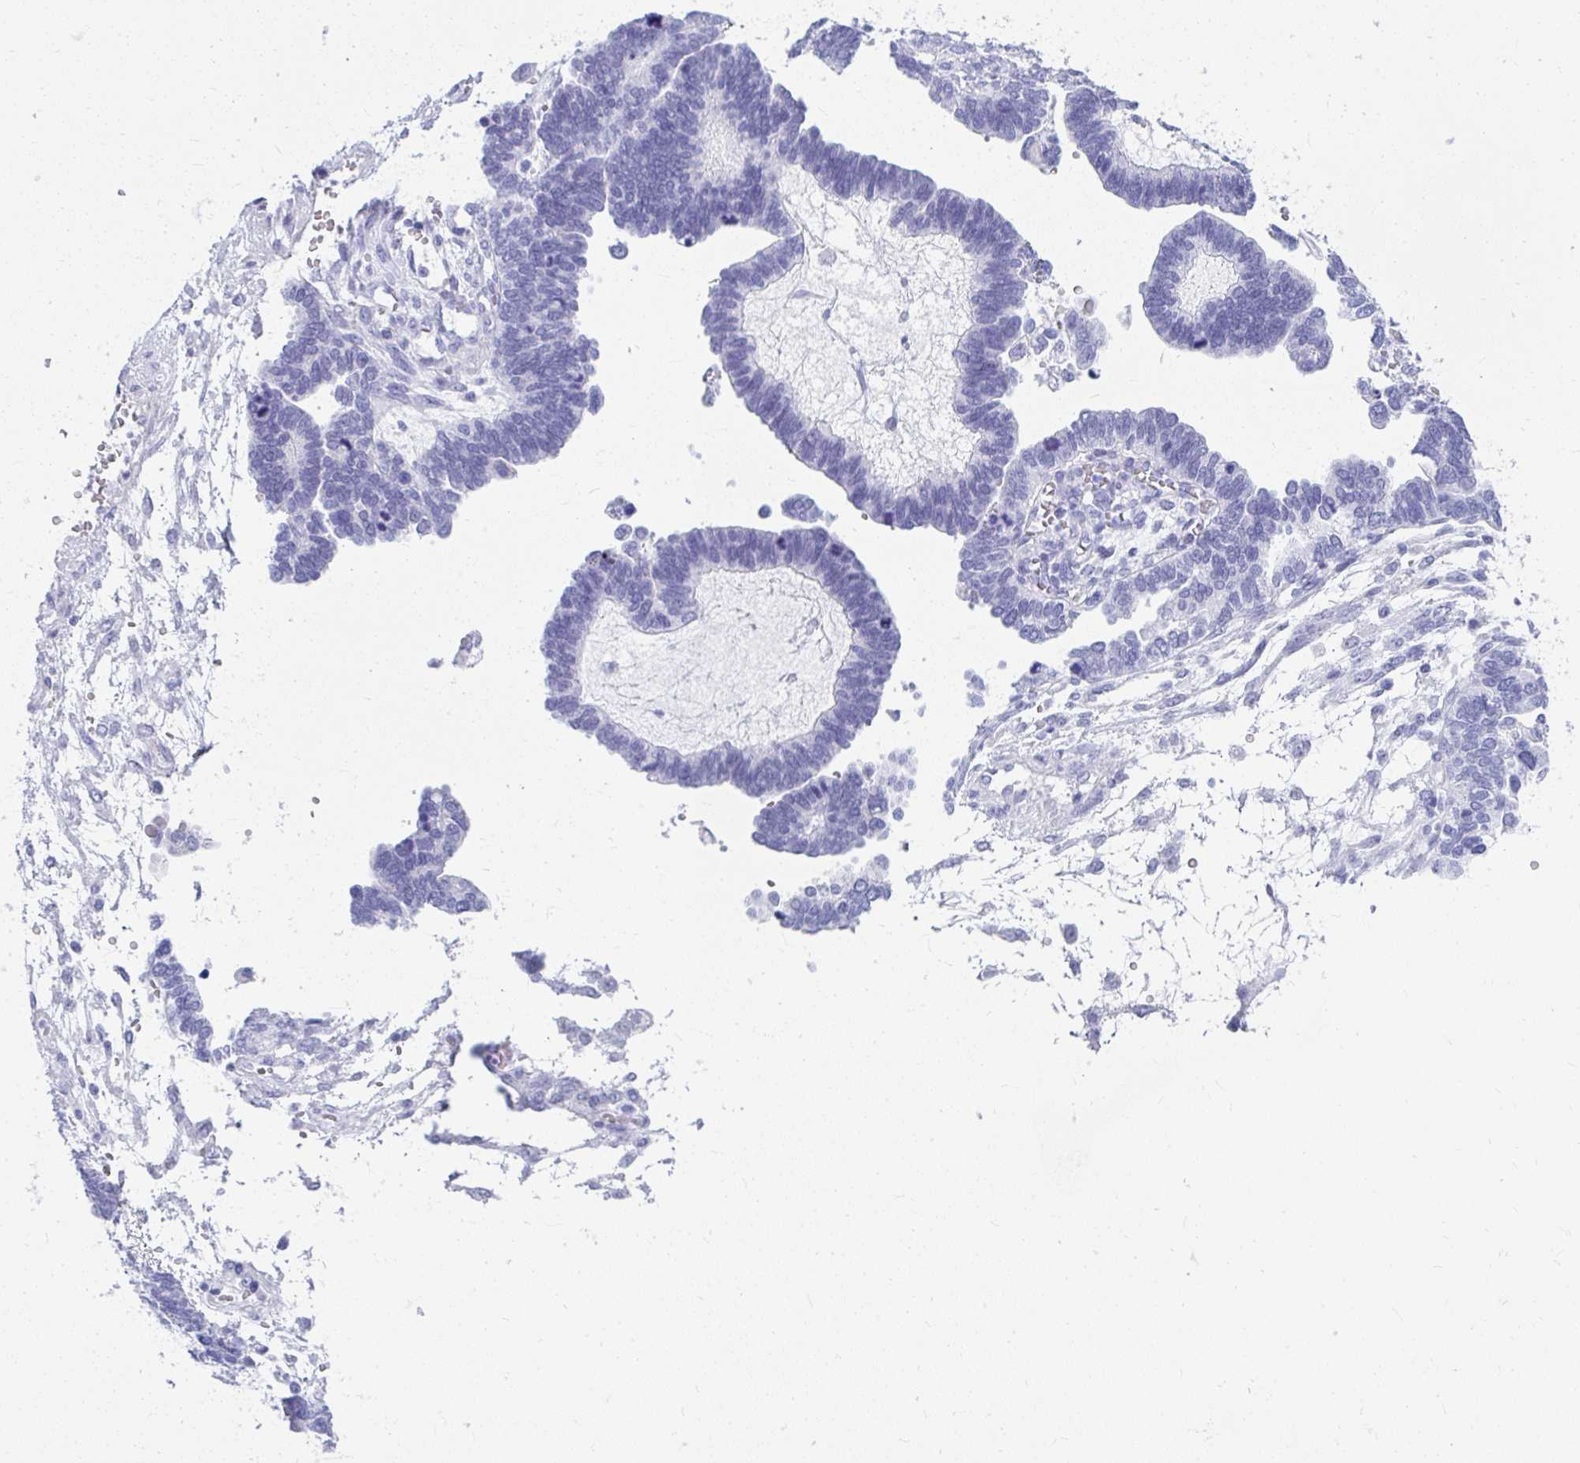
{"staining": {"intensity": "negative", "quantity": "none", "location": "none"}, "tissue": "ovarian cancer", "cell_type": "Tumor cells", "image_type": "cancer", "snomed": [{"axis": "morphology", "description": "Cystadenocarcinoma, serous, NOS"}, {"axis": "topography", "description": "Ovary"}], "caption": "Image shows no protein staining in tumor cells of ovarian serous cystadenocarcinoma tissue.", "gene": "ISL1", "patient": {"sex": "female", "age": 51}}